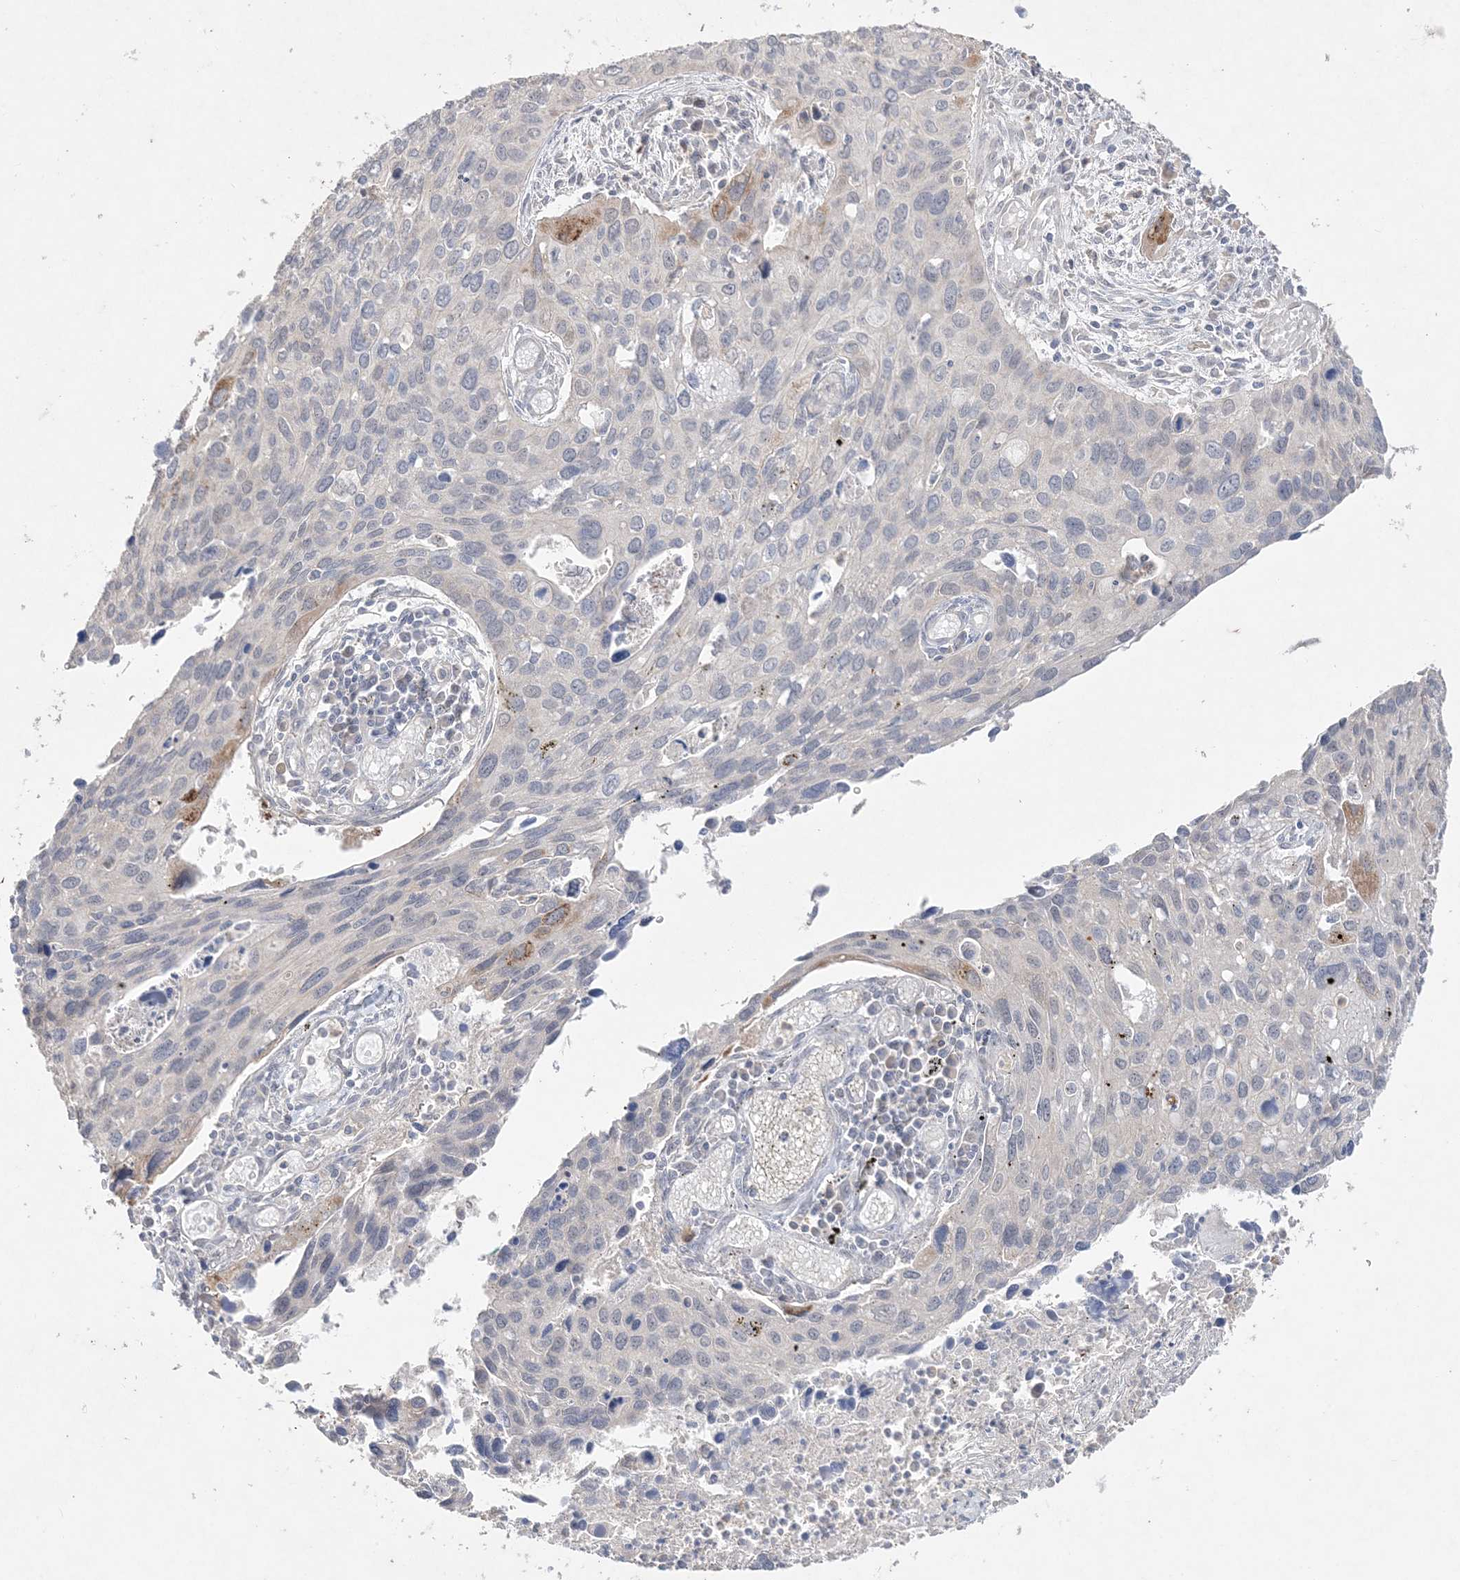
{"staining": {"intensity": "negative", "quantity": "none", "location": "none"}, "tissue": "cervical cancer", "cell_type": "Tumor cells", "image_type": "cancer", "snomed": [{"axis": "morphology", "description": "Squamous cell carcinoma, NOS"}, {"axis": "topography", "description": "Cervix"}], "caption": "Protein analysis of cervical cancer reveals no significant positivity in tumor cells. (Brightfield microscopy of DAB IHC at high magnification).", "gene": "SH3BP4", "patient": {"sex": "female", "age": 55}}